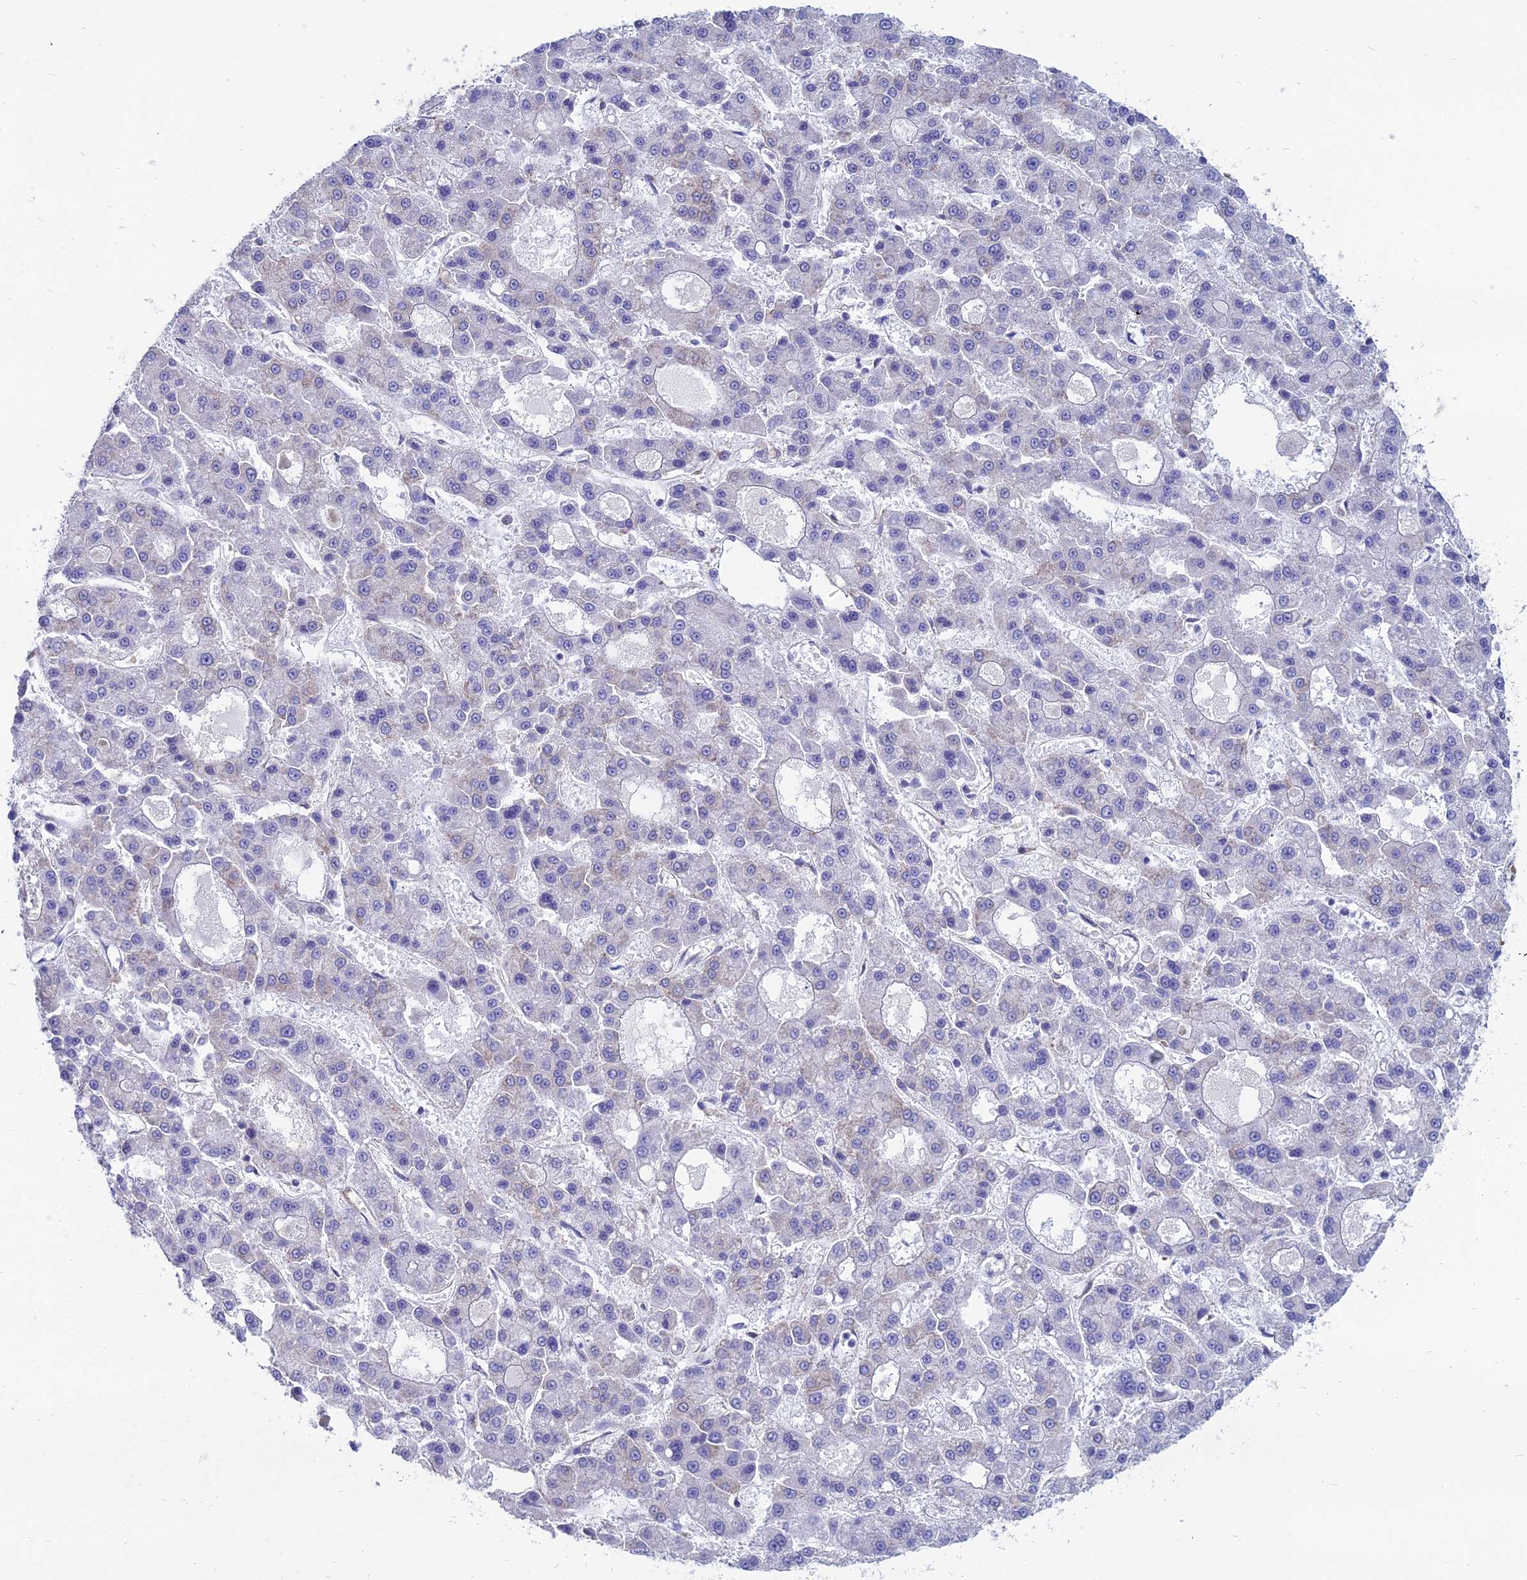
{"staining": {"intensity": "negative", "quantity": "none", "location": "none"}, "tissue": "liver cancer", "cell_type": "Tumor cells", "image_type": "cancer", "snomed": [{"axis": "morphology", "description": "Carcinoma, Hepatocellular, NOS"}, {"axis": "topography", "description": "Liver"}], "caption": "Tumor cells show no significant positivity in liver cancer.", "gene": "TXLNA", "patient": {"sex": "male", "age": 70}}